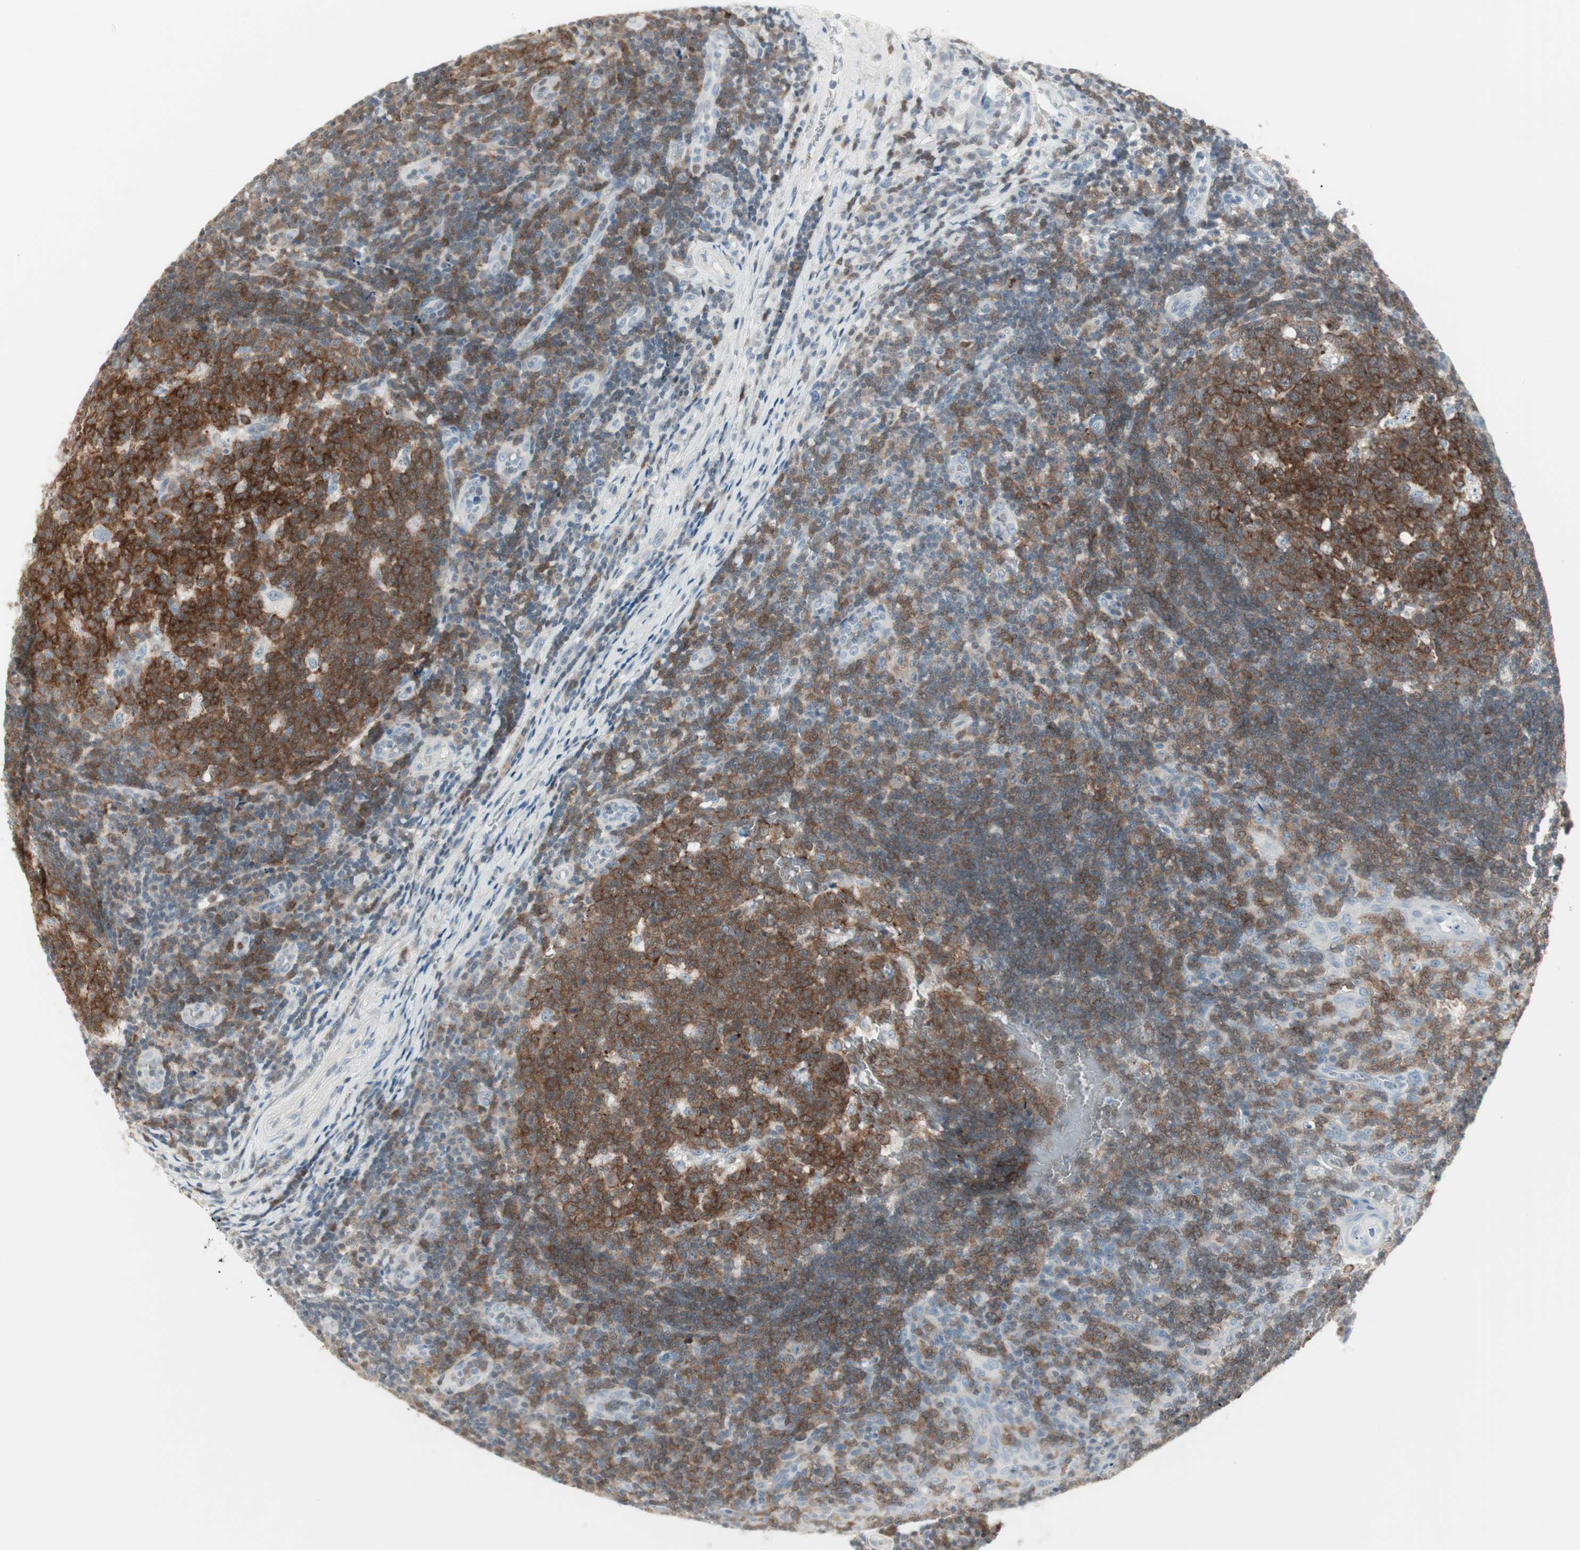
{"staining": {"intensity": "strong", "quantity": ">75%", "location": "cytoplasmic/membranous"}, "tissue": "tonsil", "cell_type": "Germinal center cells", "image_type": "normal", "snomed": [{"axis": "morphology", "description": "Normal tissue, NOS"}, {"axis": "topography", "description": "Tonsil"}], "caption": "Benign tonsil exhibits strong cytoplasmic/membranous staining in approximately >75% of germinal center cells.", "gene": "MAP4K1", "patient": {"sex": "female", "age": 40}}